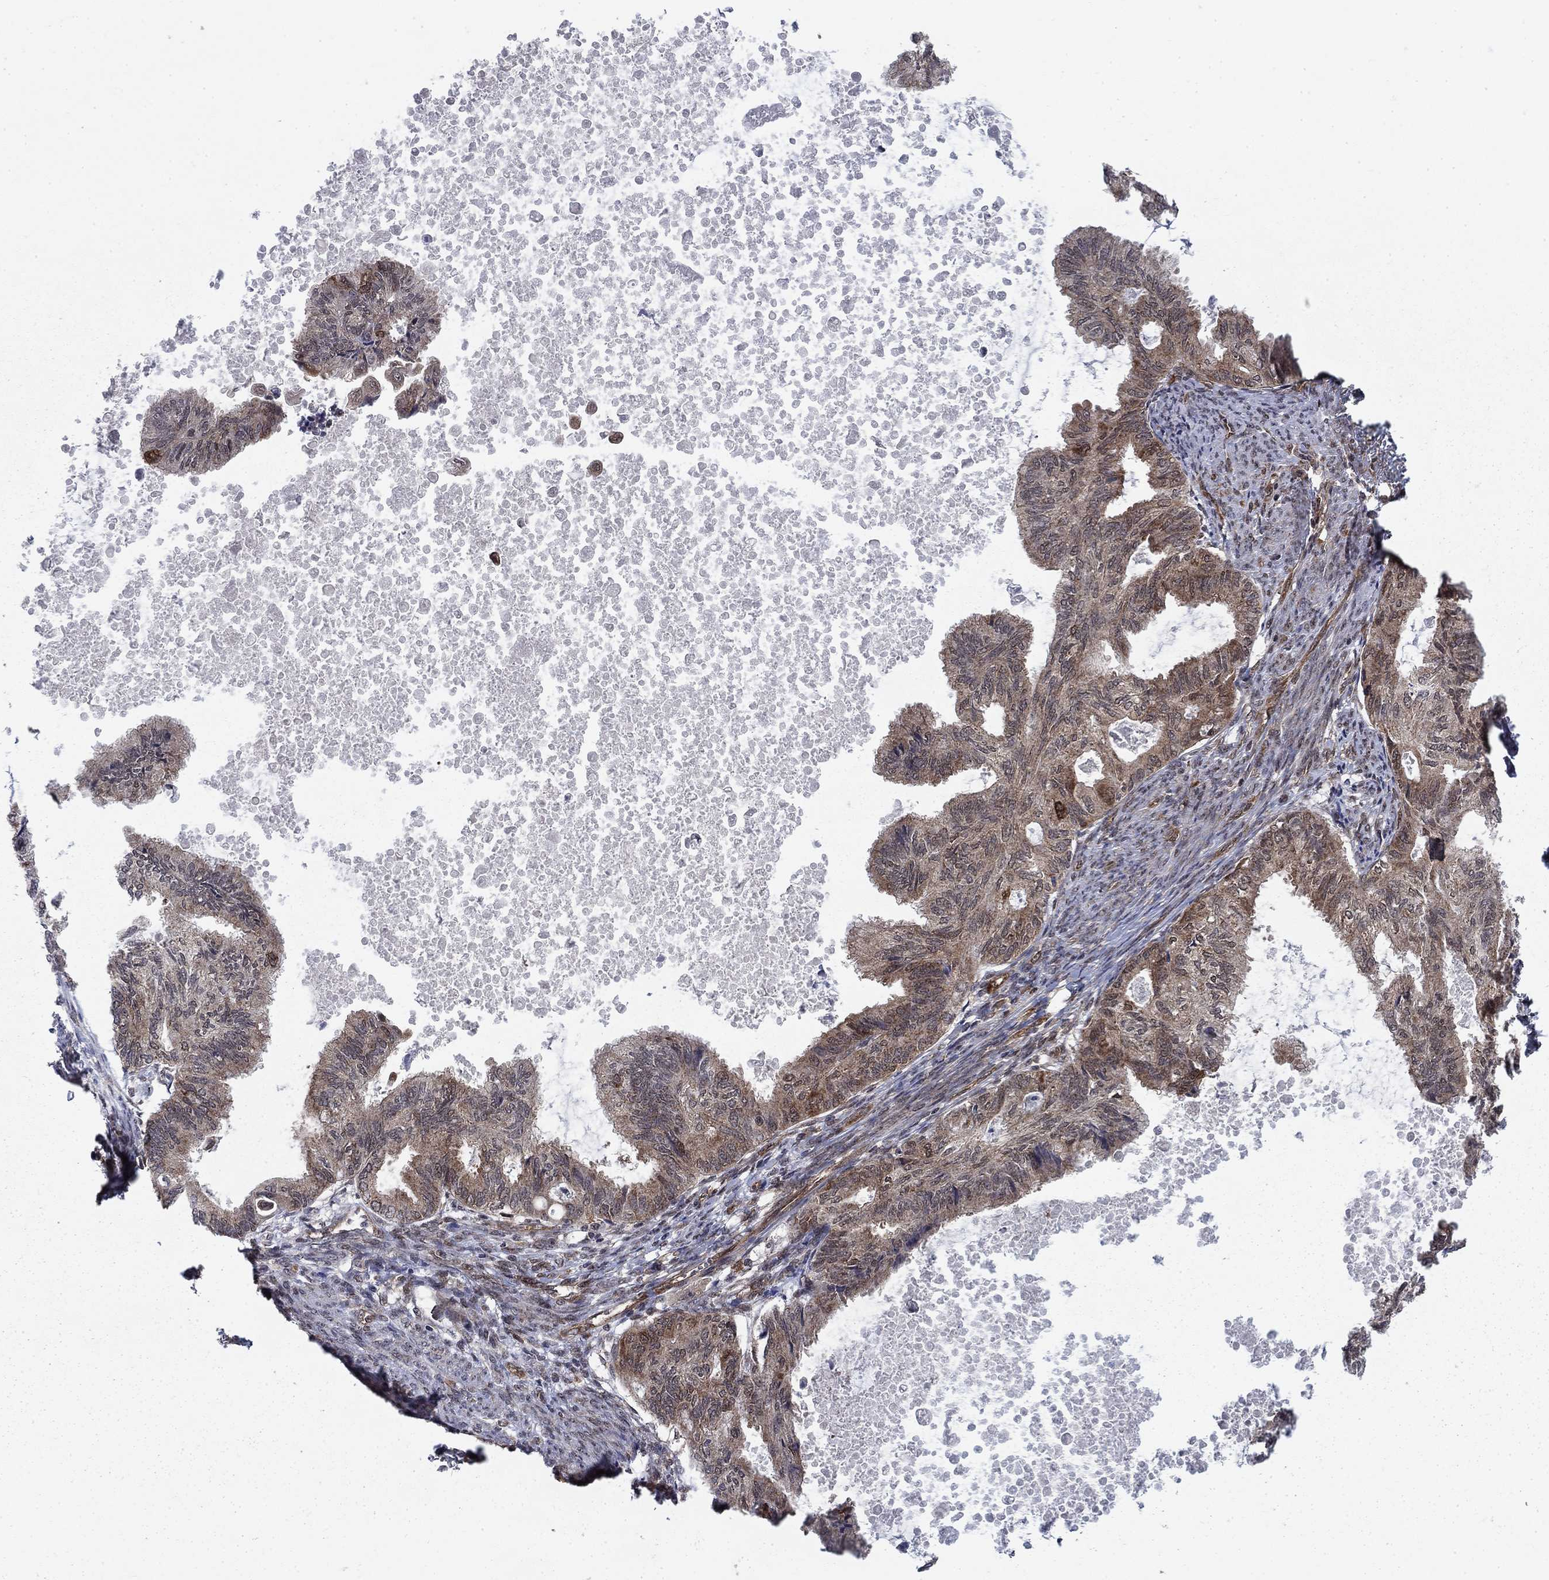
{"staining": {"intensity": "moderate", "quantity": "<25%", "location": "cytoplasmic/membranous"}, "tissue": "endometrial cancer", "cell_type": "Tumor cells", "image_type": "cancer", "snomed": [{"axis": "morphology", "description": "Adenocarcinoma, NOS"}, {"axis": "topography", "description": "Endometrium"}], "caption": "DAB (3,3'-diaminobenzidine) immunohistochemical staining of endometrial cancer displays moderate cytoplasmic/membranous protein staining in about <25% of tumor cells.", "gene": "DNAJA1", "patient": {"sex": "female", "age": 86}}